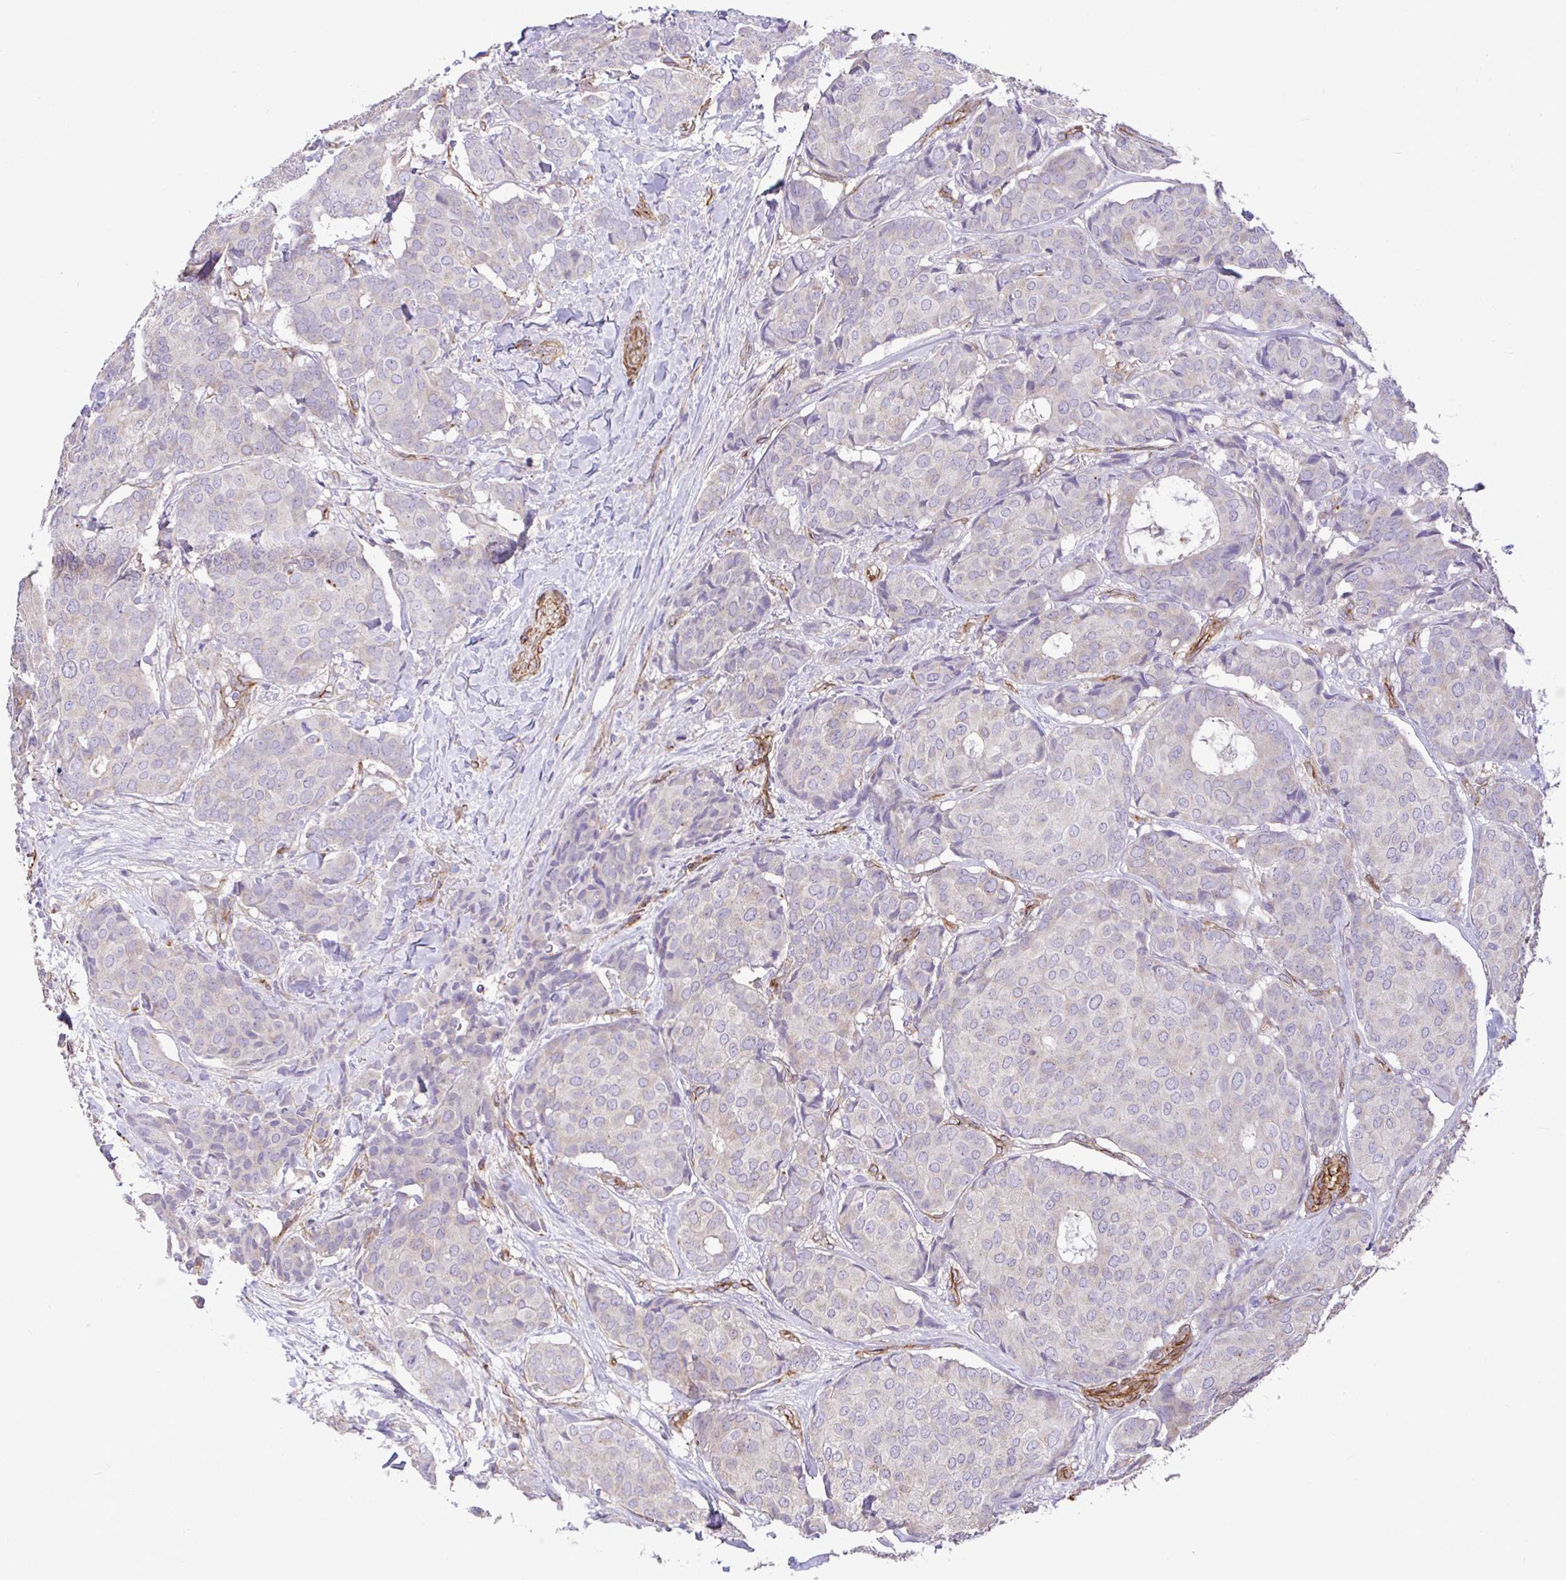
{"staining": {"intensity": "negative", "quantity": "none", "location": "none"}, "tissue": "breast cancer", "cell_type": "Tumor cells", "image_type": "cancer", "snomed": [{"axis": "morphology", "description": "Duct carcinoma"}, {"axis": "topography", "description": "Breast"}], "caption": "Photomicrograph shows no significant protein positivity in tumor cells of breast cancer.", "gene": "PTPRK", "patient": {"sex": "female", "age": 75}}